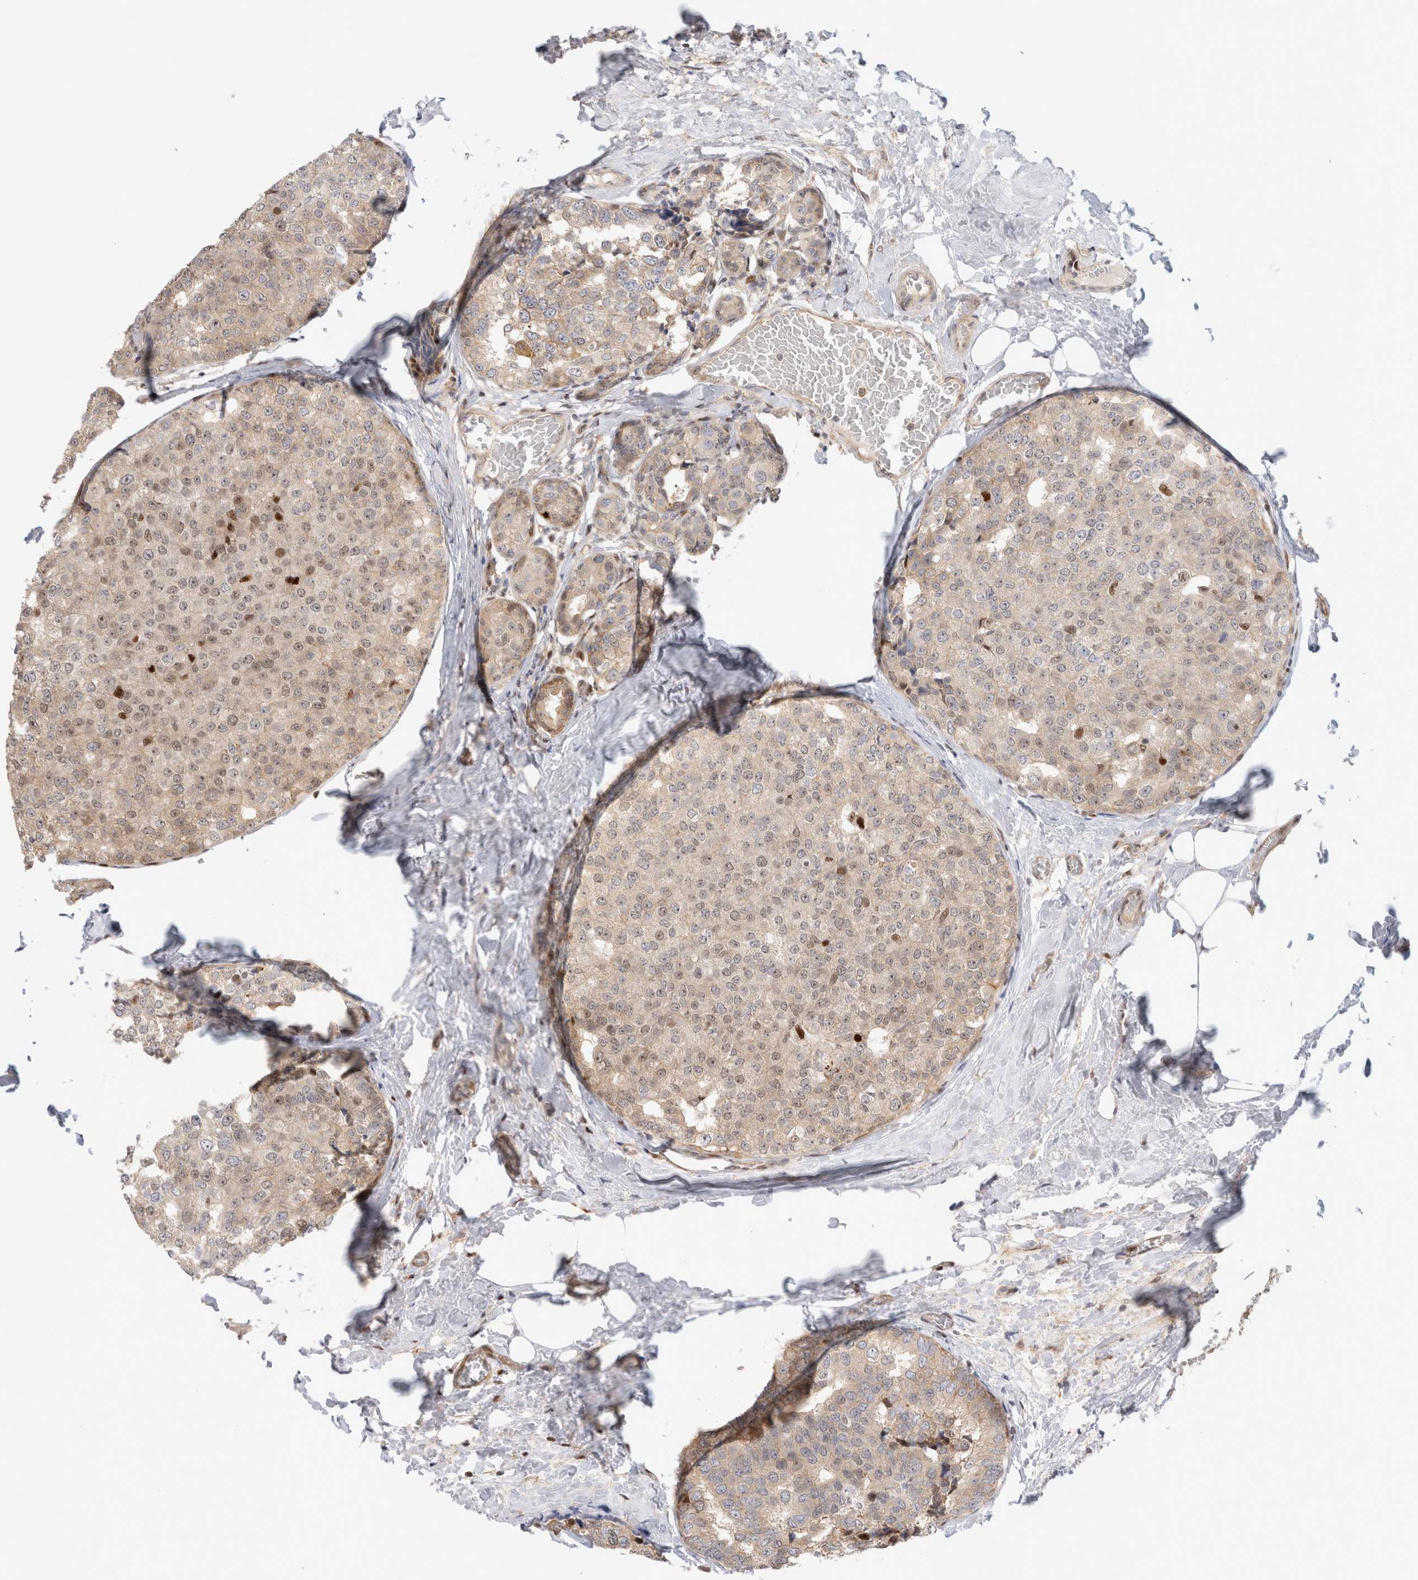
{"staining": {"intensity": "weak", "quantity": "<25%", "location": "cytoplasmic/membranous,nuclear"}, "tissue": "breast cancer", "cell_type": "Tumor cells", "image_type": "cancer", "snomed": [{"axis": "morphology", "description": "Normal tissue, NOS"}, {"axis": "morphology", "description": "Duct carcinoma"}, {"axis": "topography", "description": "Breast"}], "caption": "Histopathology image shows no significant protein positivity in tumor cells of invasive ductal carcinoma (breast).", "gene": "TCF4", "patient": {"sex": "female", "age": 43}}